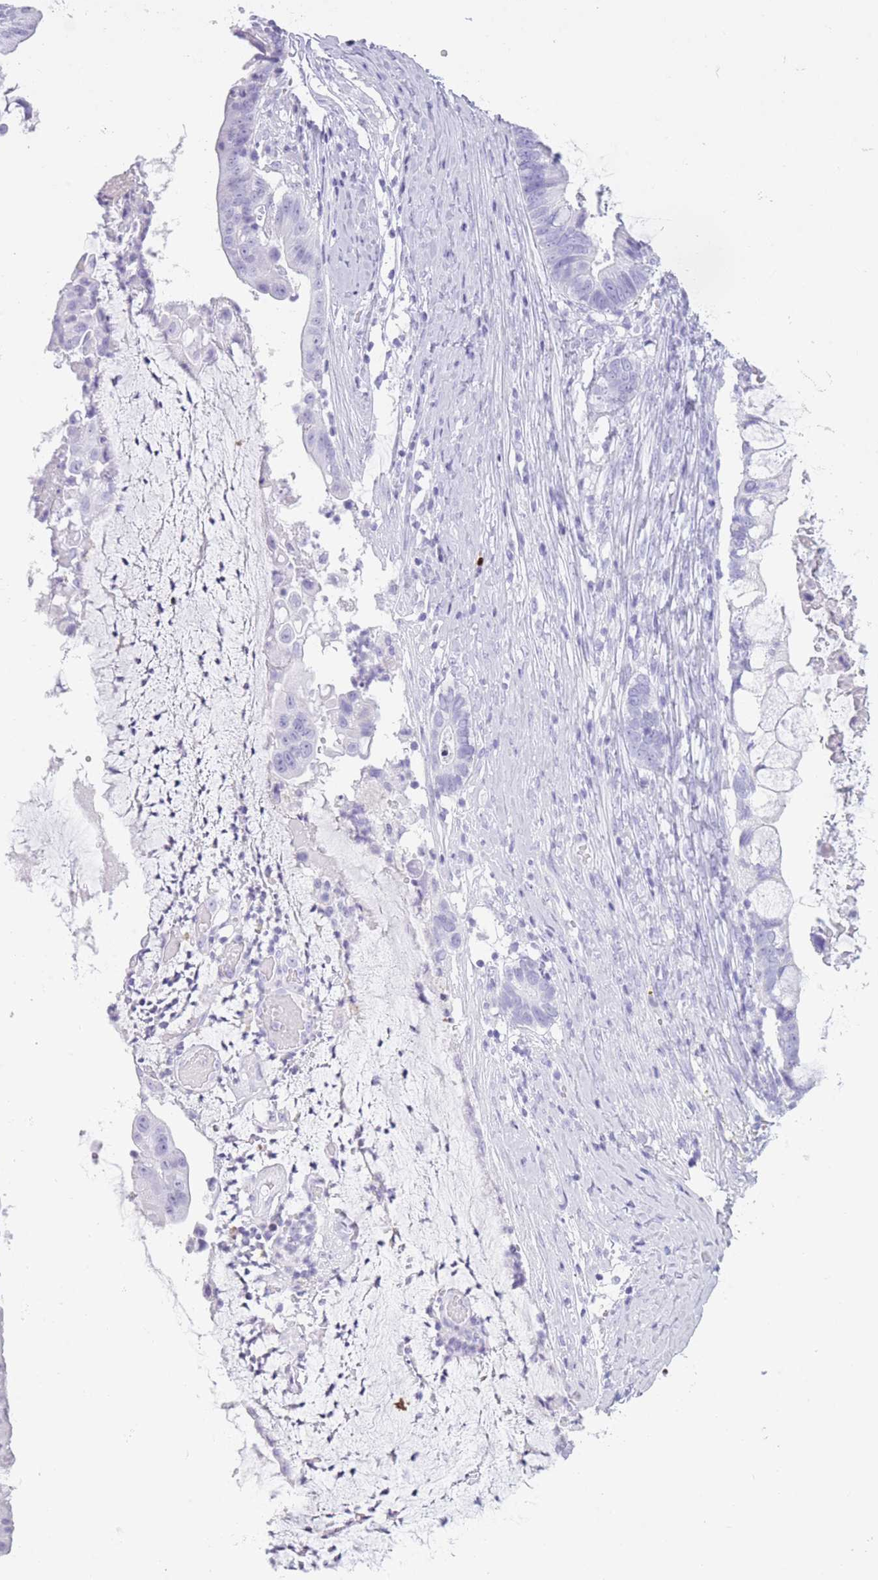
{"staining": {"intensity": "negative", "quantity": "none", "location": "none"}, "tissue": "ovarian cancer", "cell_type": "Tumor cells", "image_type": "cancer", "snomed": [{"axis": "morphology", "description": "Cystadenocarcinoma, mucinous, NOS"}, {"axis": "topography", "description": "Ovary"}], "caption": "Micrograph shows no protein positivity in tumor cells of ovarian mucinous cystadenocarcinoma tissue.", "gene": "OR4F21", "patient": {"sex": "female", "age": 61}}